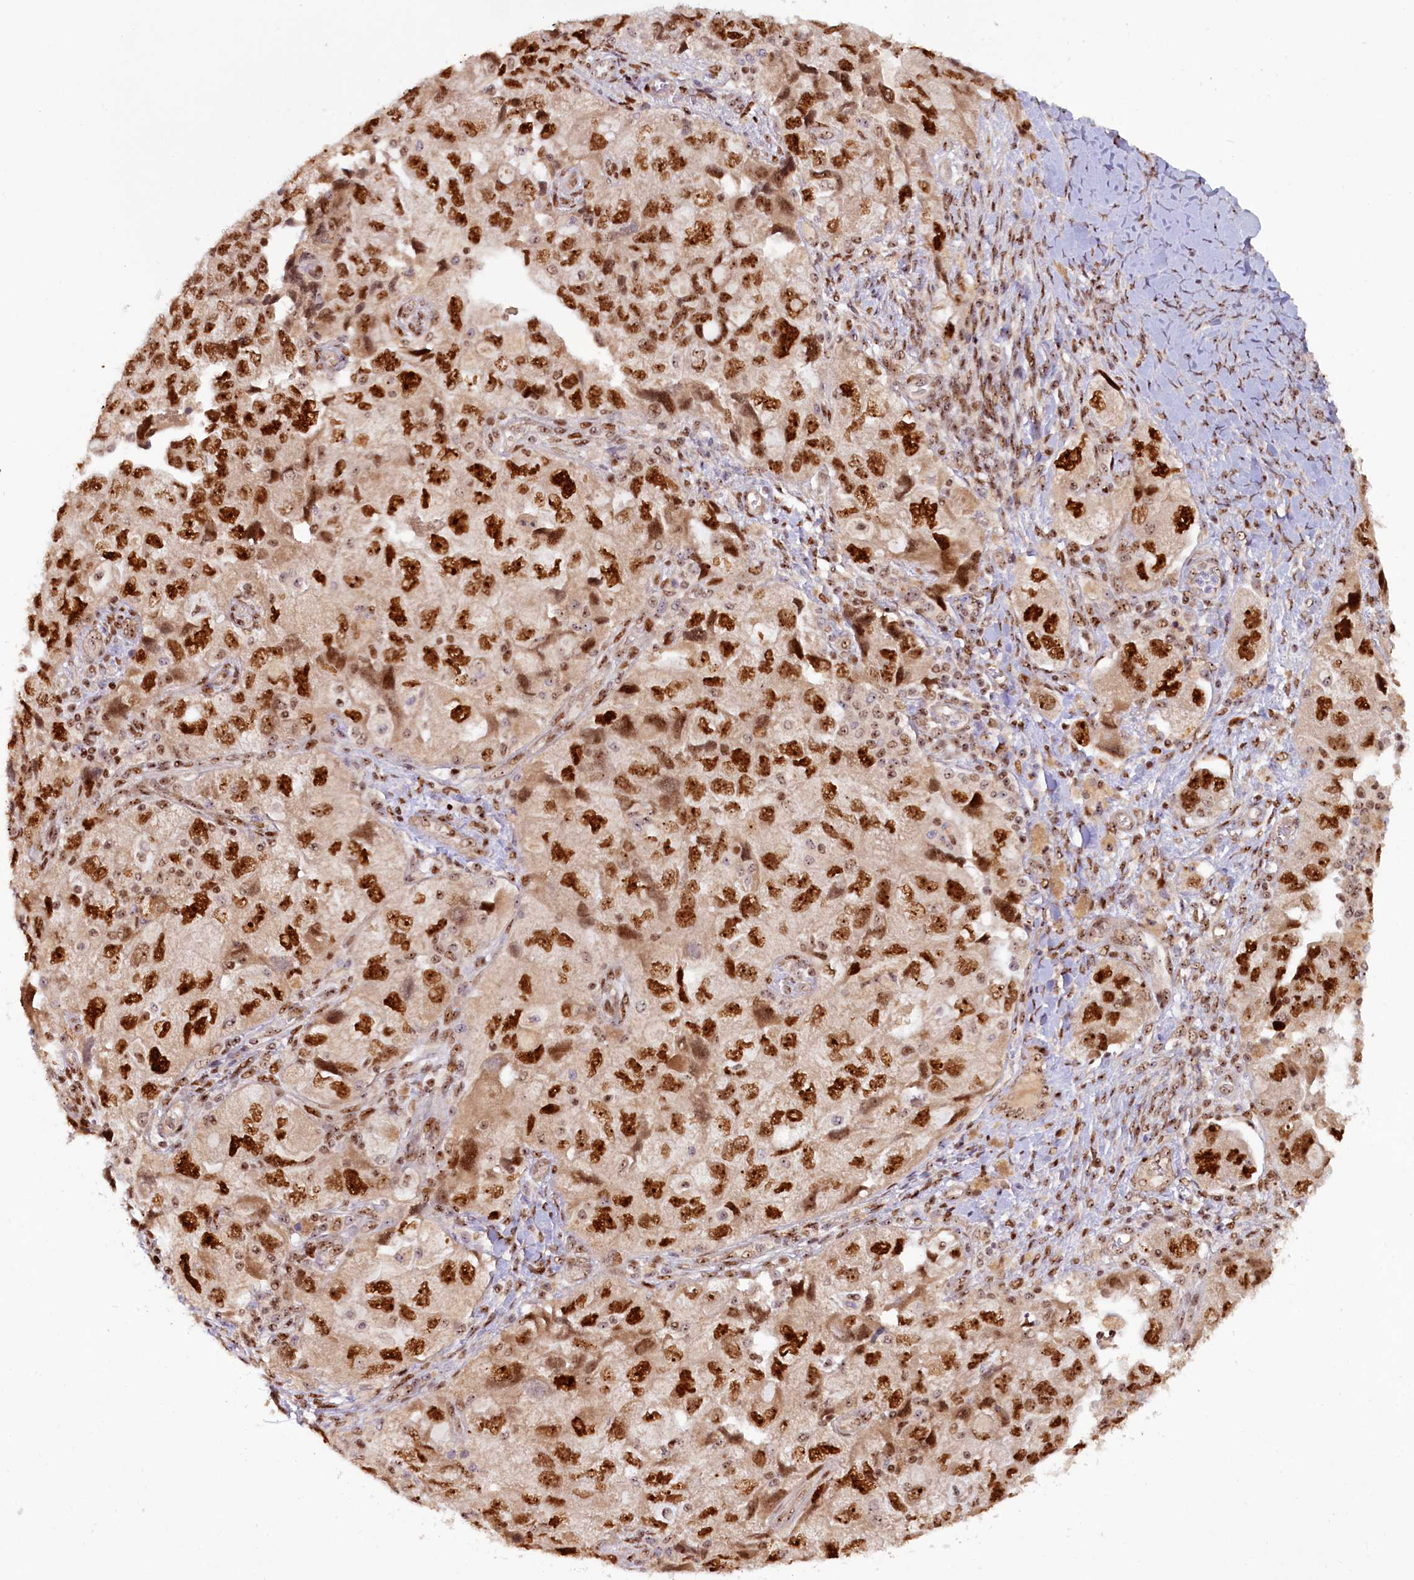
{"staining": {"intensity": "strong", "quantity": ">75%", "location": "nuclear"}, "tissue": "ovarian cancer", "cell_type": "Tumor cells", "image_type": "cancer", "snomed": [{"axis": "morphology", "description": "Carcinoma, NOS"}, {"axis": "morphology", "description": "Cystadenocarcinoma, serous, NOS"}, {"axis": "topography", "description": "Ovary"}], "caption": "This is an image of immunohistochemistry staining of ovarian carcinoma, which shows strong expression in the nuclear of tumor cells.", "gene": "TCOF1", "patient": {"sex": "female", "age": 69}}